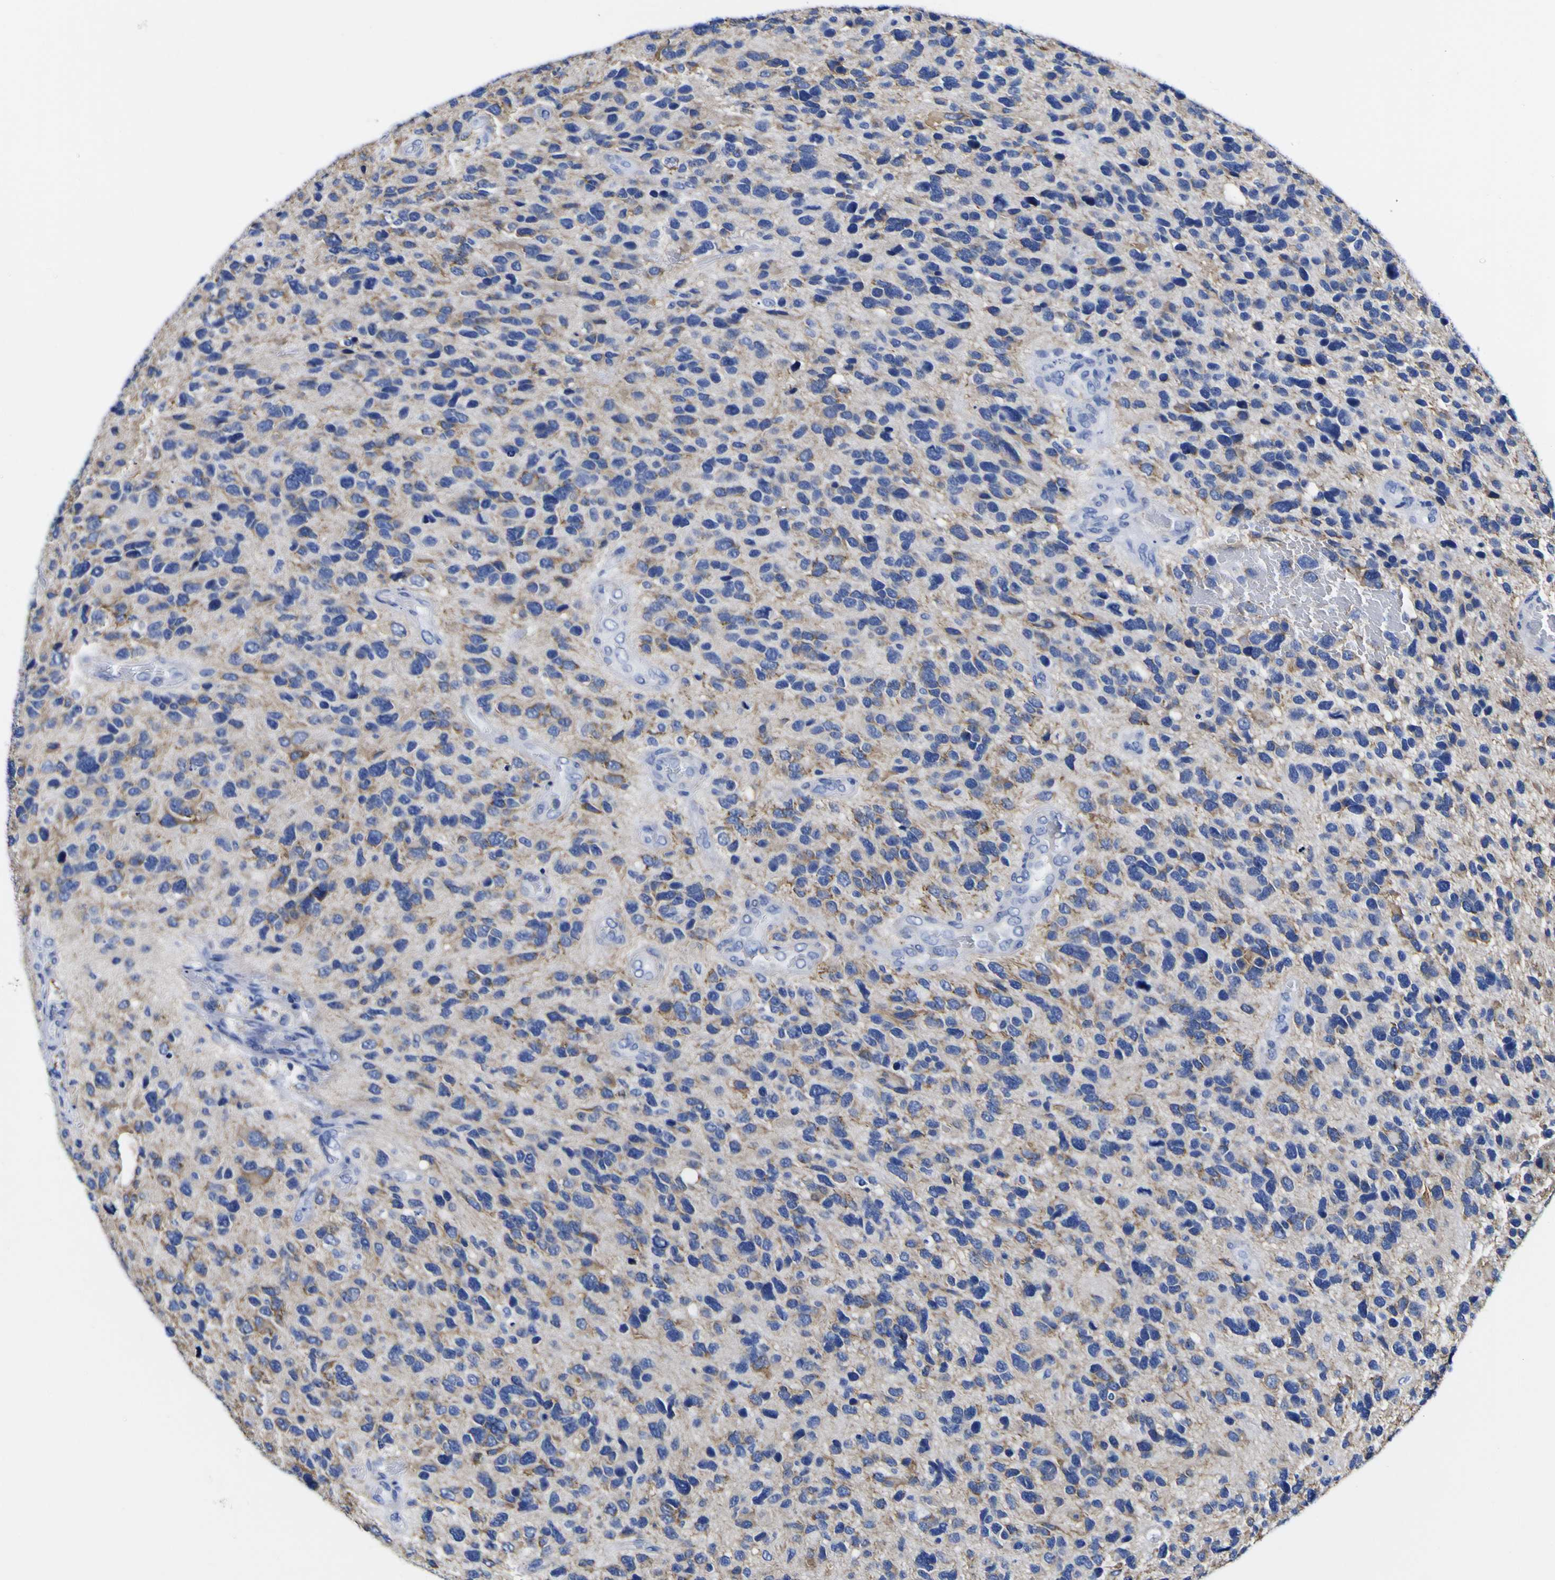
{"staining": {"intensity": "moderate", "quantity": "25%-75%", "location": "cytoplasmic/membranous"}, "tissue": "glioma", "cell_type": "Tumor cells", "image_type": "cancer", "snomed": [{"axis": "morphology", "description": "Glioma, malignant, High grade"}, {"axis": "topography", "description": "Brain"}], "caption": "Moderate cytoplasmic/membranous positivity is seen in about 25%-75% of tumor cells in glioma.", "gene": "HLA-DQA1", "patient": {"sex": "female", "age": 58}}